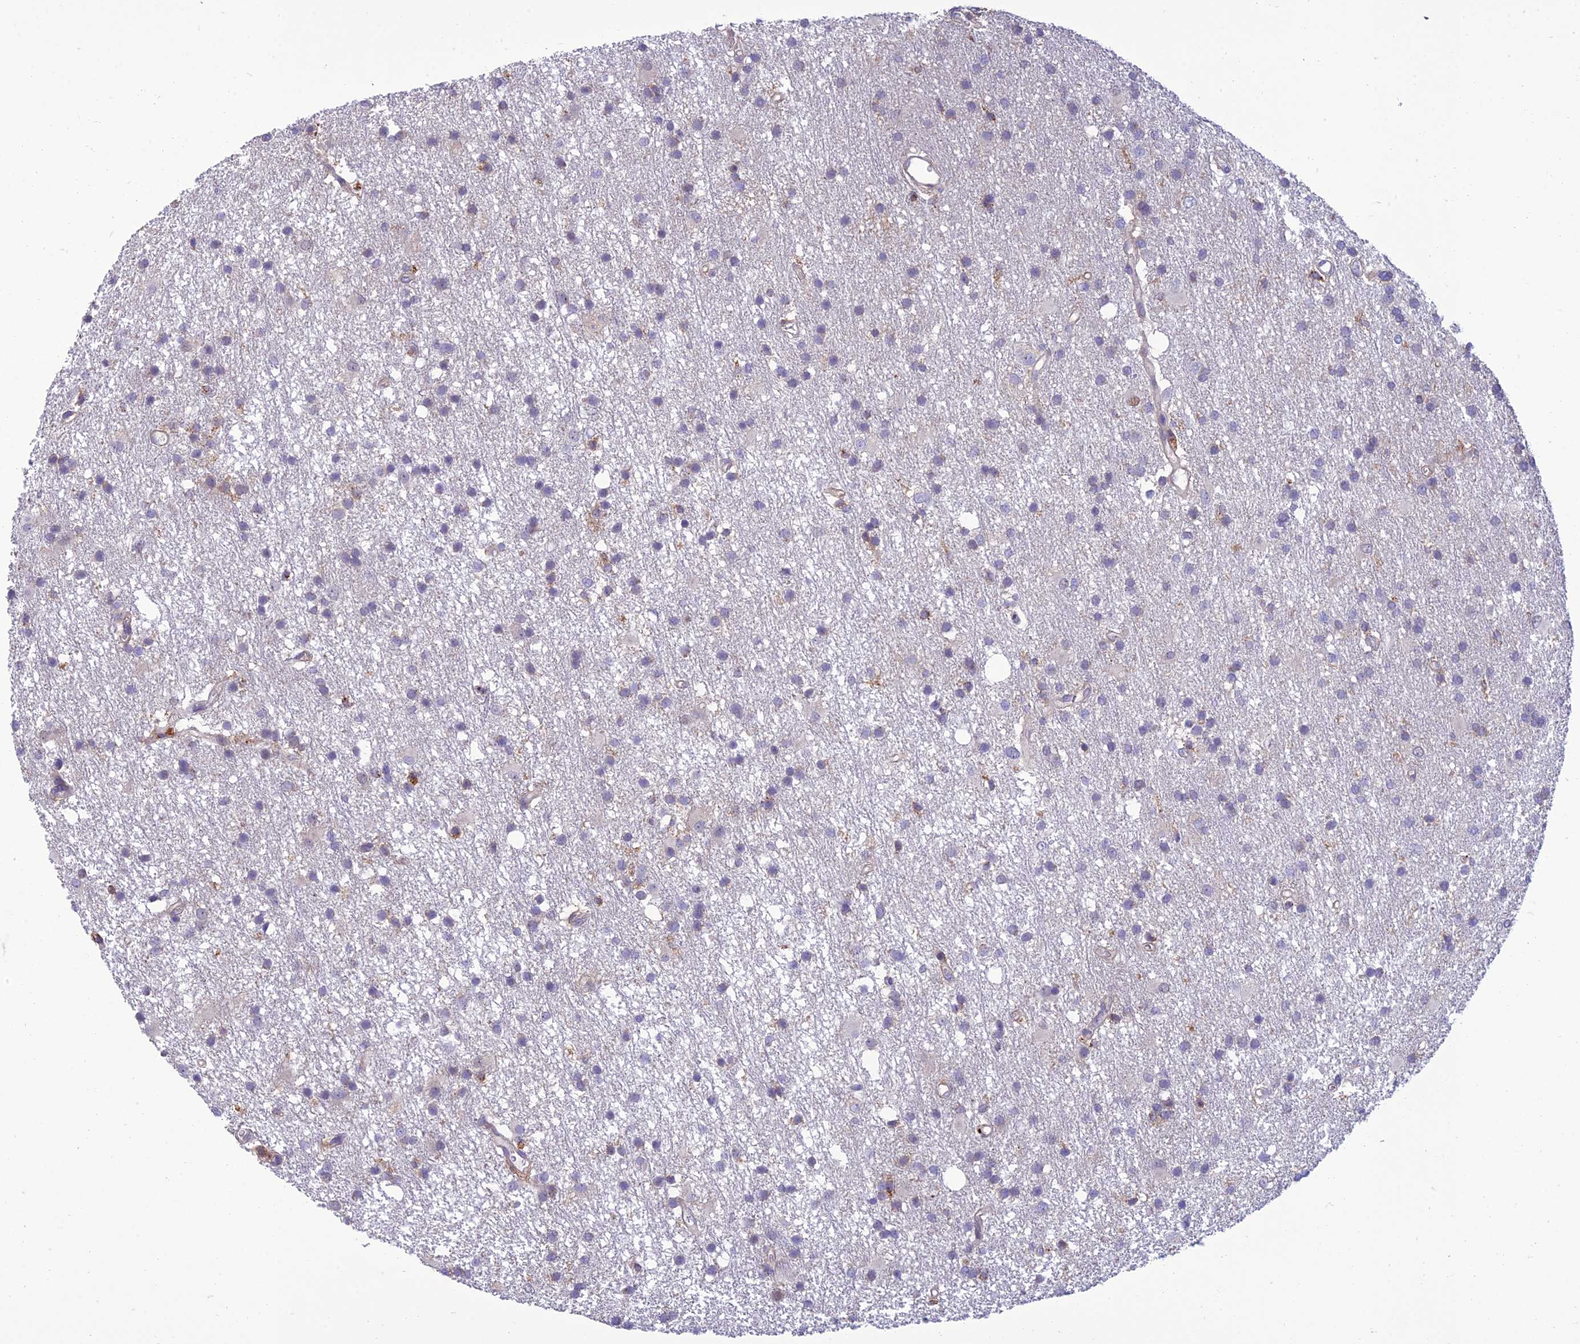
{"staining": {"intensity": "negative", "quantity": "none", "location": "none"}, "tissue": "glioma", "cell_type": "Tumor cells", "image_type": "cancer", "snomed": [{"axis": "morphology", "description": "Glioma, malignant, High grade"}, {"axis": "topography", "description": "Brain"}], "caption": "There is no significant expression in tumor cells of malignant glioma (high-grade).", "gene": "IRAK3", "patient": {"sex": "male", "age": 77}}